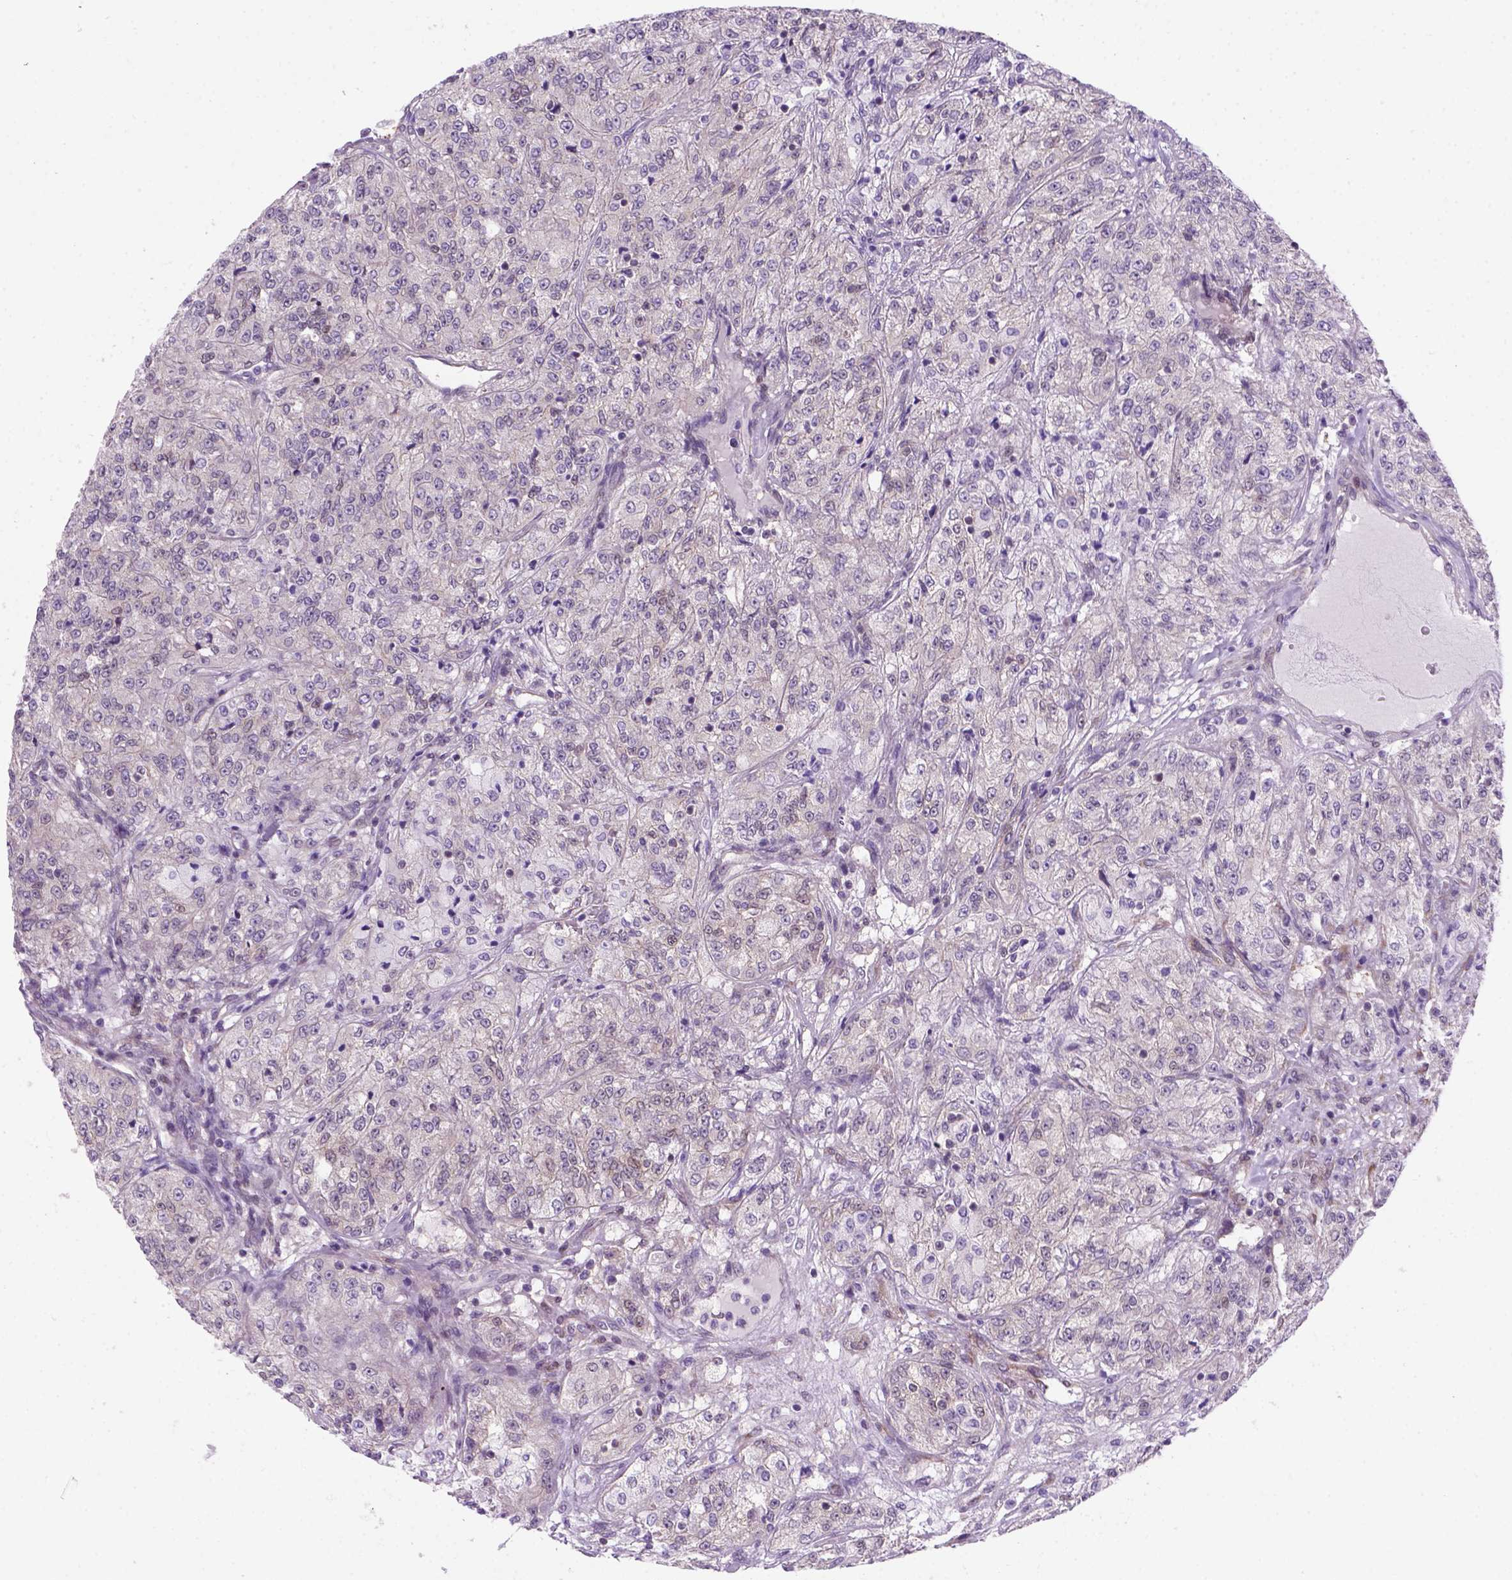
{"staining": {"intensity": "weak", "quantity": "<25%", "location": "nuclear"}, "tissue": "renal cancer", "cell_type": "Tumor cells", "image_type": "cancer", "snomed": [{"axis": "morphology", "description": "Adenocarcinoma, NOS"}, {"axis": "topography", "description": "Kidney"}], "caption": "Immunohistochemical staining of human renal cancer (adenocarcinoma) demonstrates no significant expression in tumor cells.", "gene": "MGMT", "patient": {"sex": "female", "age": 63}}